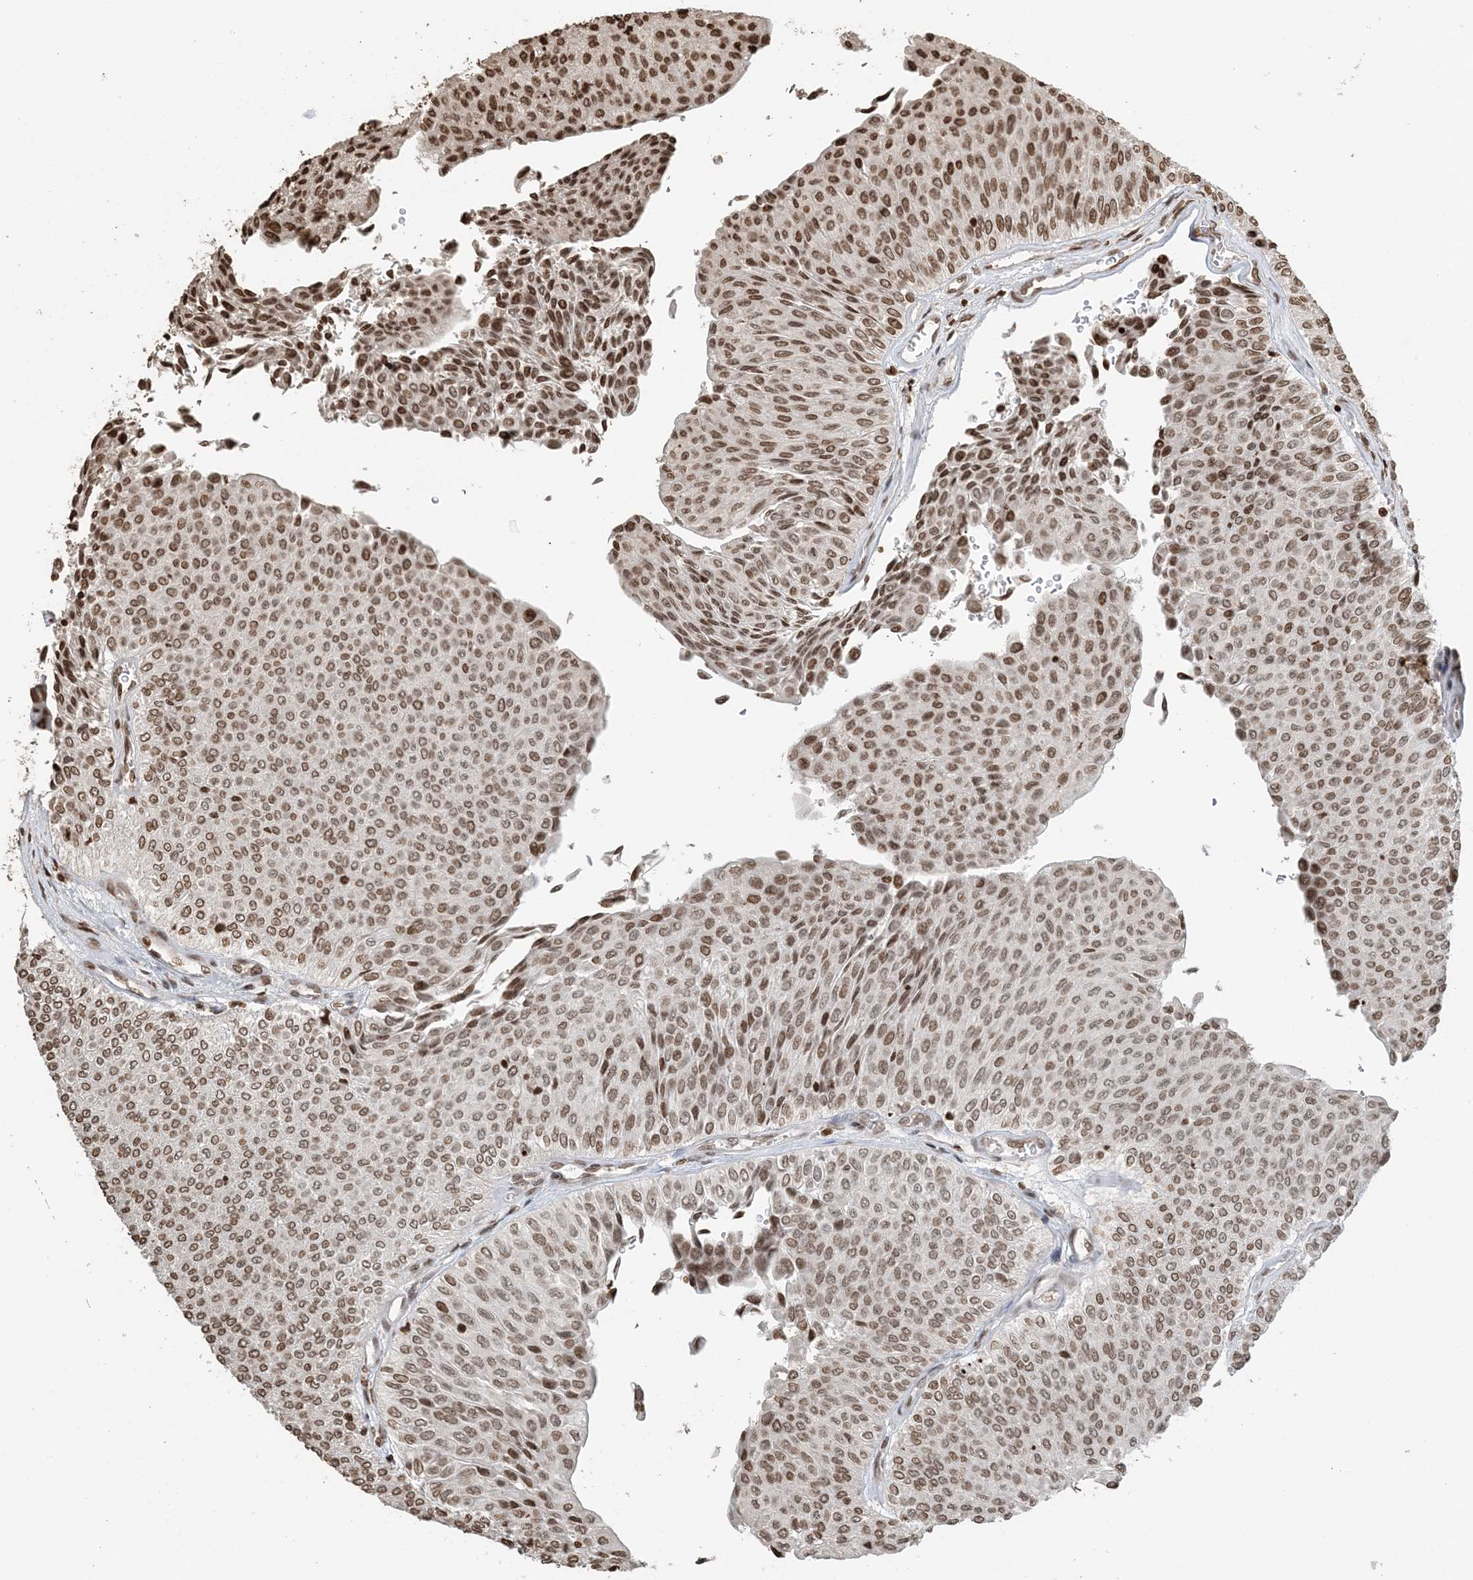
{"staining": {"intensity": "moderate", "quantity": ">75%", "location": "nuclear"}, "tissue": "urothelial cancer", "cell_type": "Tumor cells", "image_type": "cancer", "snomed": [{"axis": "morphology", "description": "Urothelial carcinoma, Low grade"}, {"axis": "topography", "description": "Urinary bladder"}], "caption": "This image demonstrates IHC staining of human low-grade urothelial carcinoma, with medium moderate nuclear positivity in approximately >75% of tumor cells.", "gene": "H3-3B", "patient": {"sex": "male", "age": 78}}